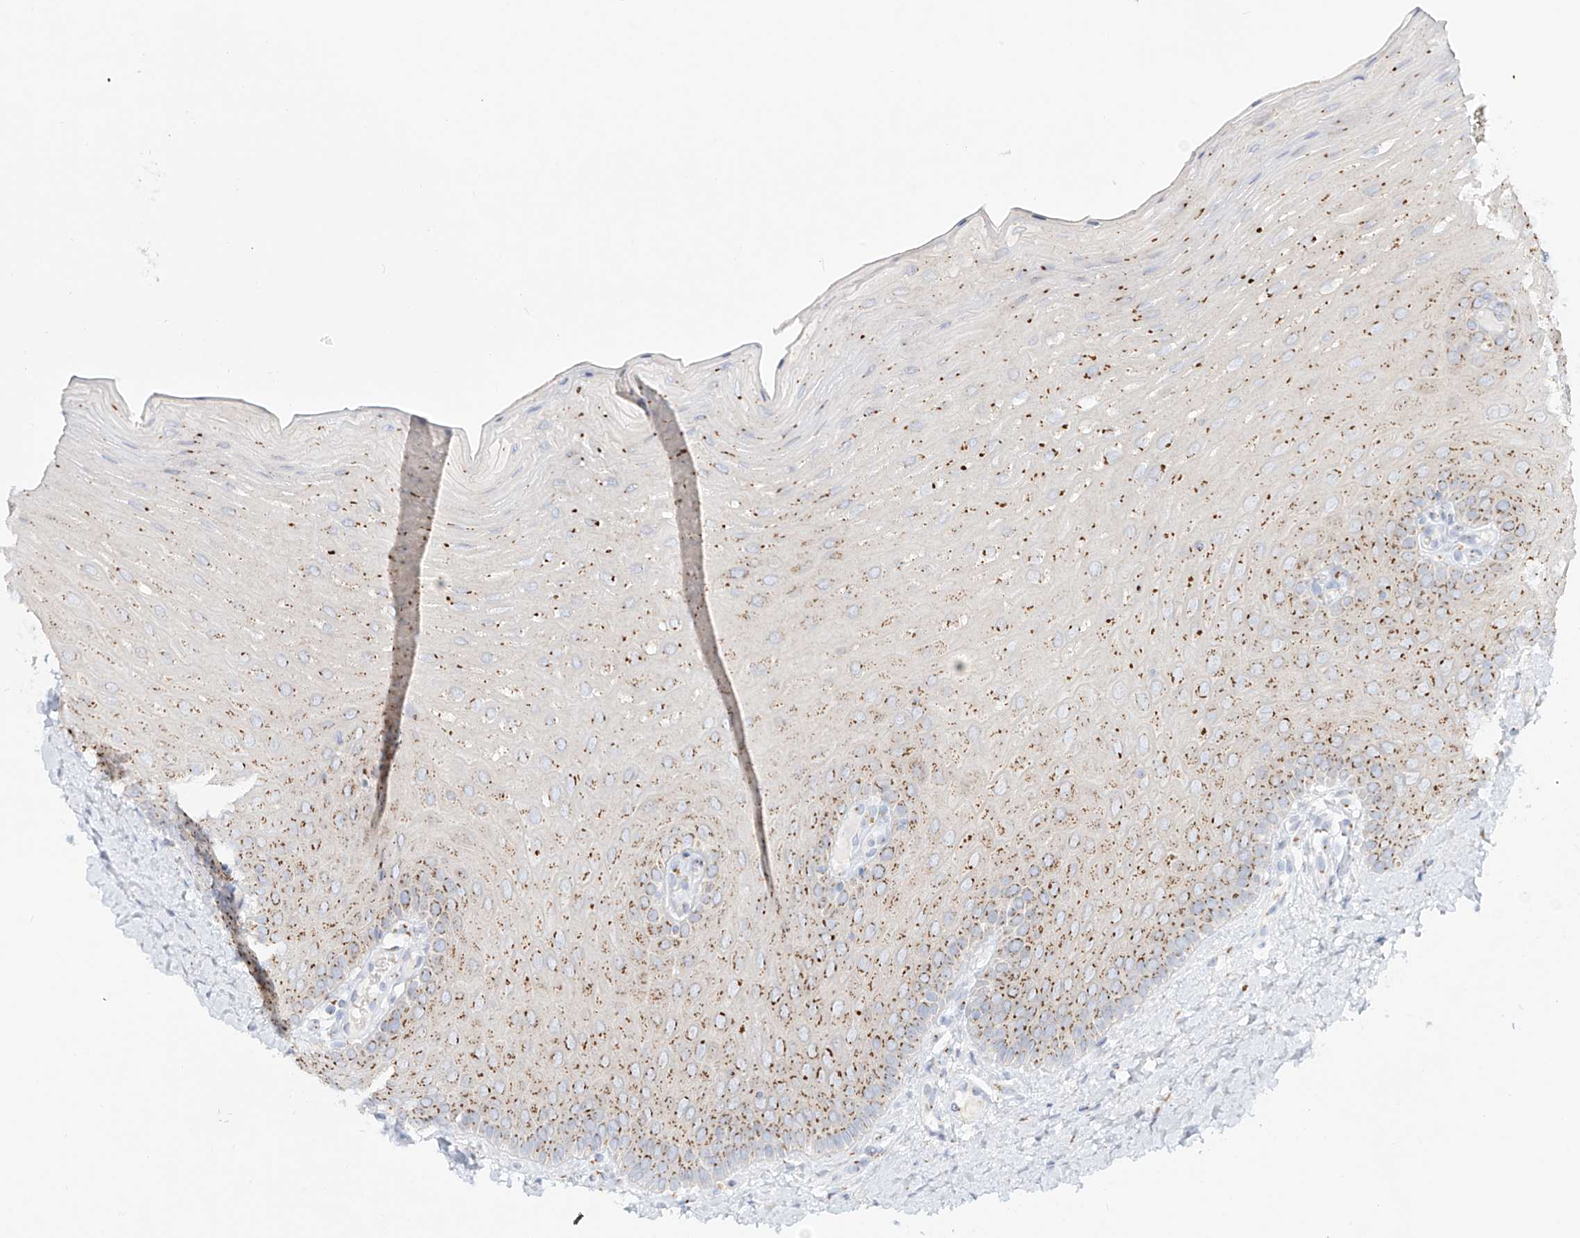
{"staining": {"intensity": "moderate", "quantity": ">75%", "location": "cytoplasmic/membranous"}, "tissue": "oral mucosa", "cell_type": "Squamous epithelial cells", "image_type": "normal", "snomed": [{"axis": "morphology", "description": "Normal tissue, NOS"}, {"axis": "topography", "description": "Oral tissue"}], "caption": "Unremarkable oral mucosa was stained to show a protein in brown. There is medium levels of moderate cytoplasmic/membranous expression in approximately >75% of squamous epithelial cells. (IHC, brightfield microscopy, high magnification).", "gene": "BSDC1", "patient": {"sex": "female", "age": 39}}